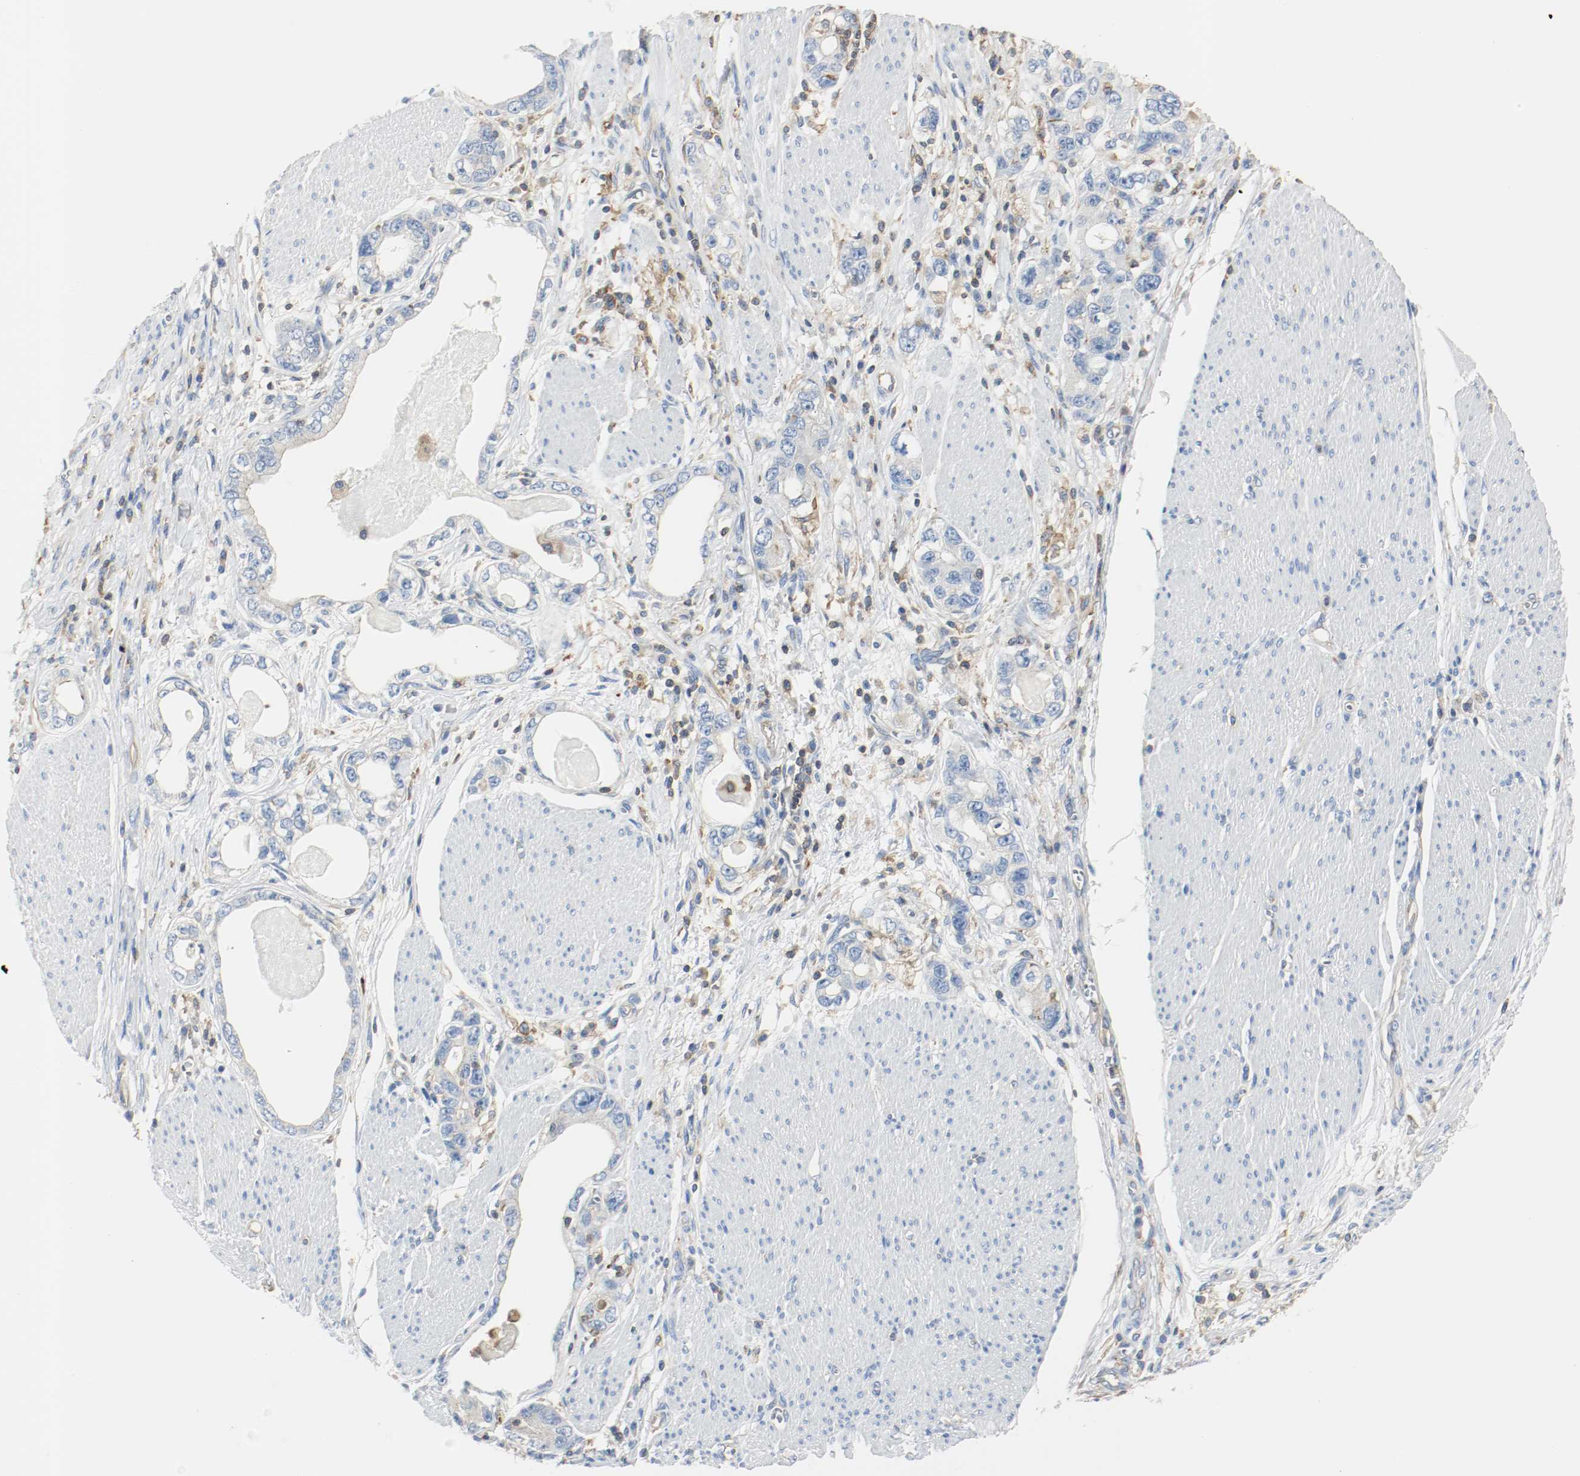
{"staining": {"intensity": "negative", "quantity": "none", "location": "none"}, "tissue": "stomach cancer", "cell_type": "Tumor cells", "image_type": "cancer", "snomed": [{"axis": "morphology", "description": "Adenocarcinoma, NOS"}, {"axis": "topography", "description": "Stomach, lower"}], "caption": "DAB immunohistochemical staining of human stomach adenocarcinoma exhibits no significant positivity in tumor cells.", "gene": "ARPC1B", "patient": {"sex": "female", "age": 93}}